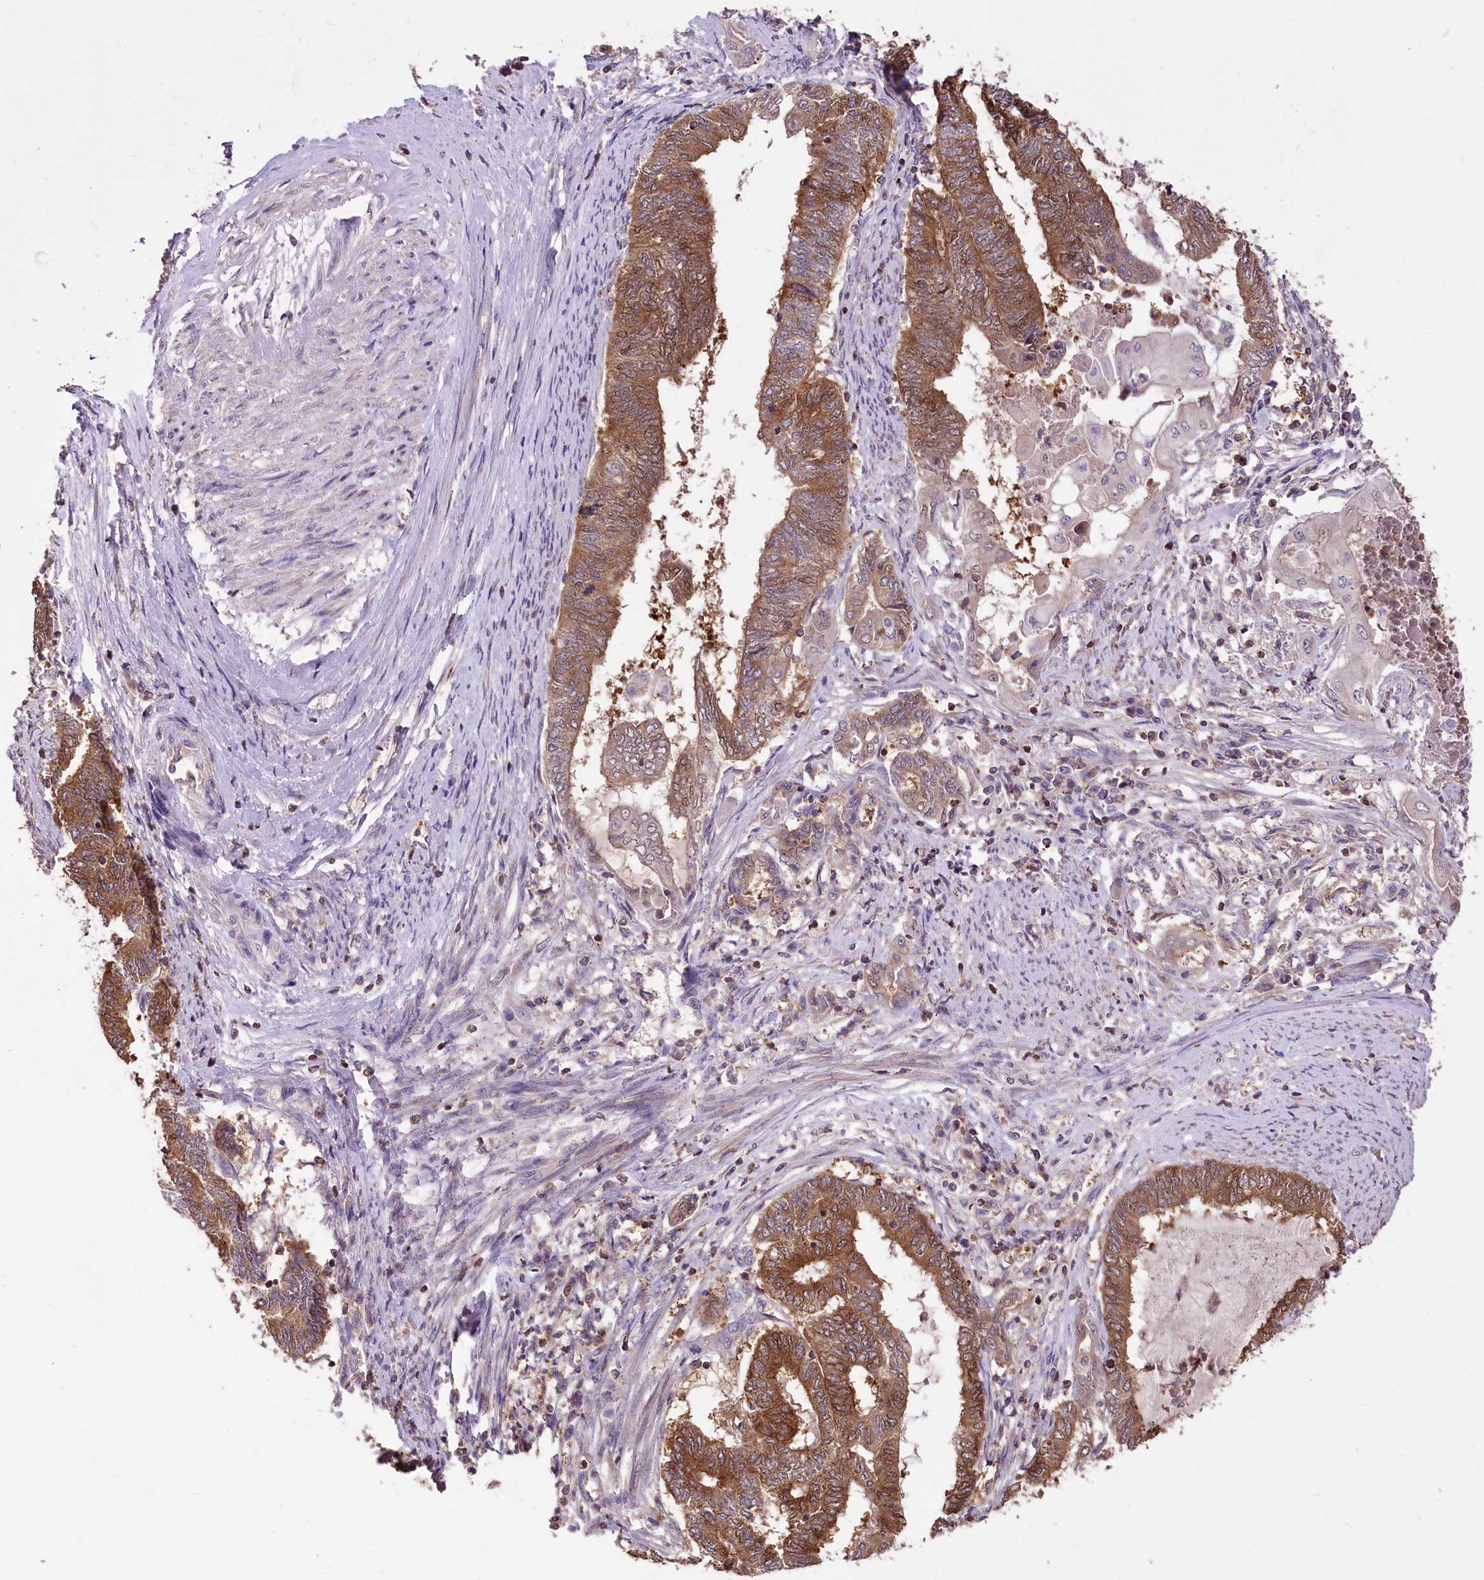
{"staining": {"intensity": "moderate", "quantity": ">75%", "location": "cytoplasmic/membranous,nuclear"}, "tissue": "endometrial cancer", "cell_type": "Tumor cells", "image_type": "cancer", "snomed": [{"axis": "morphology", "description": "Adenocarcinoma, NOS"}, {"axis": "topography", "description": "Uterus"}, {"axis": "topography", "description": "Endometrium"}], "caption": "Endometrial adenocarcinoma stained with immunohistochemistry shows moderate cytoplasmic/membranous and nuclear expression in approximately >75% of tumor cells. (brown staining indicates protein expression, while blue staining denotes nuclei).", "gene": "SERGEF", "patient": {"sex": "female", "age": 70}}